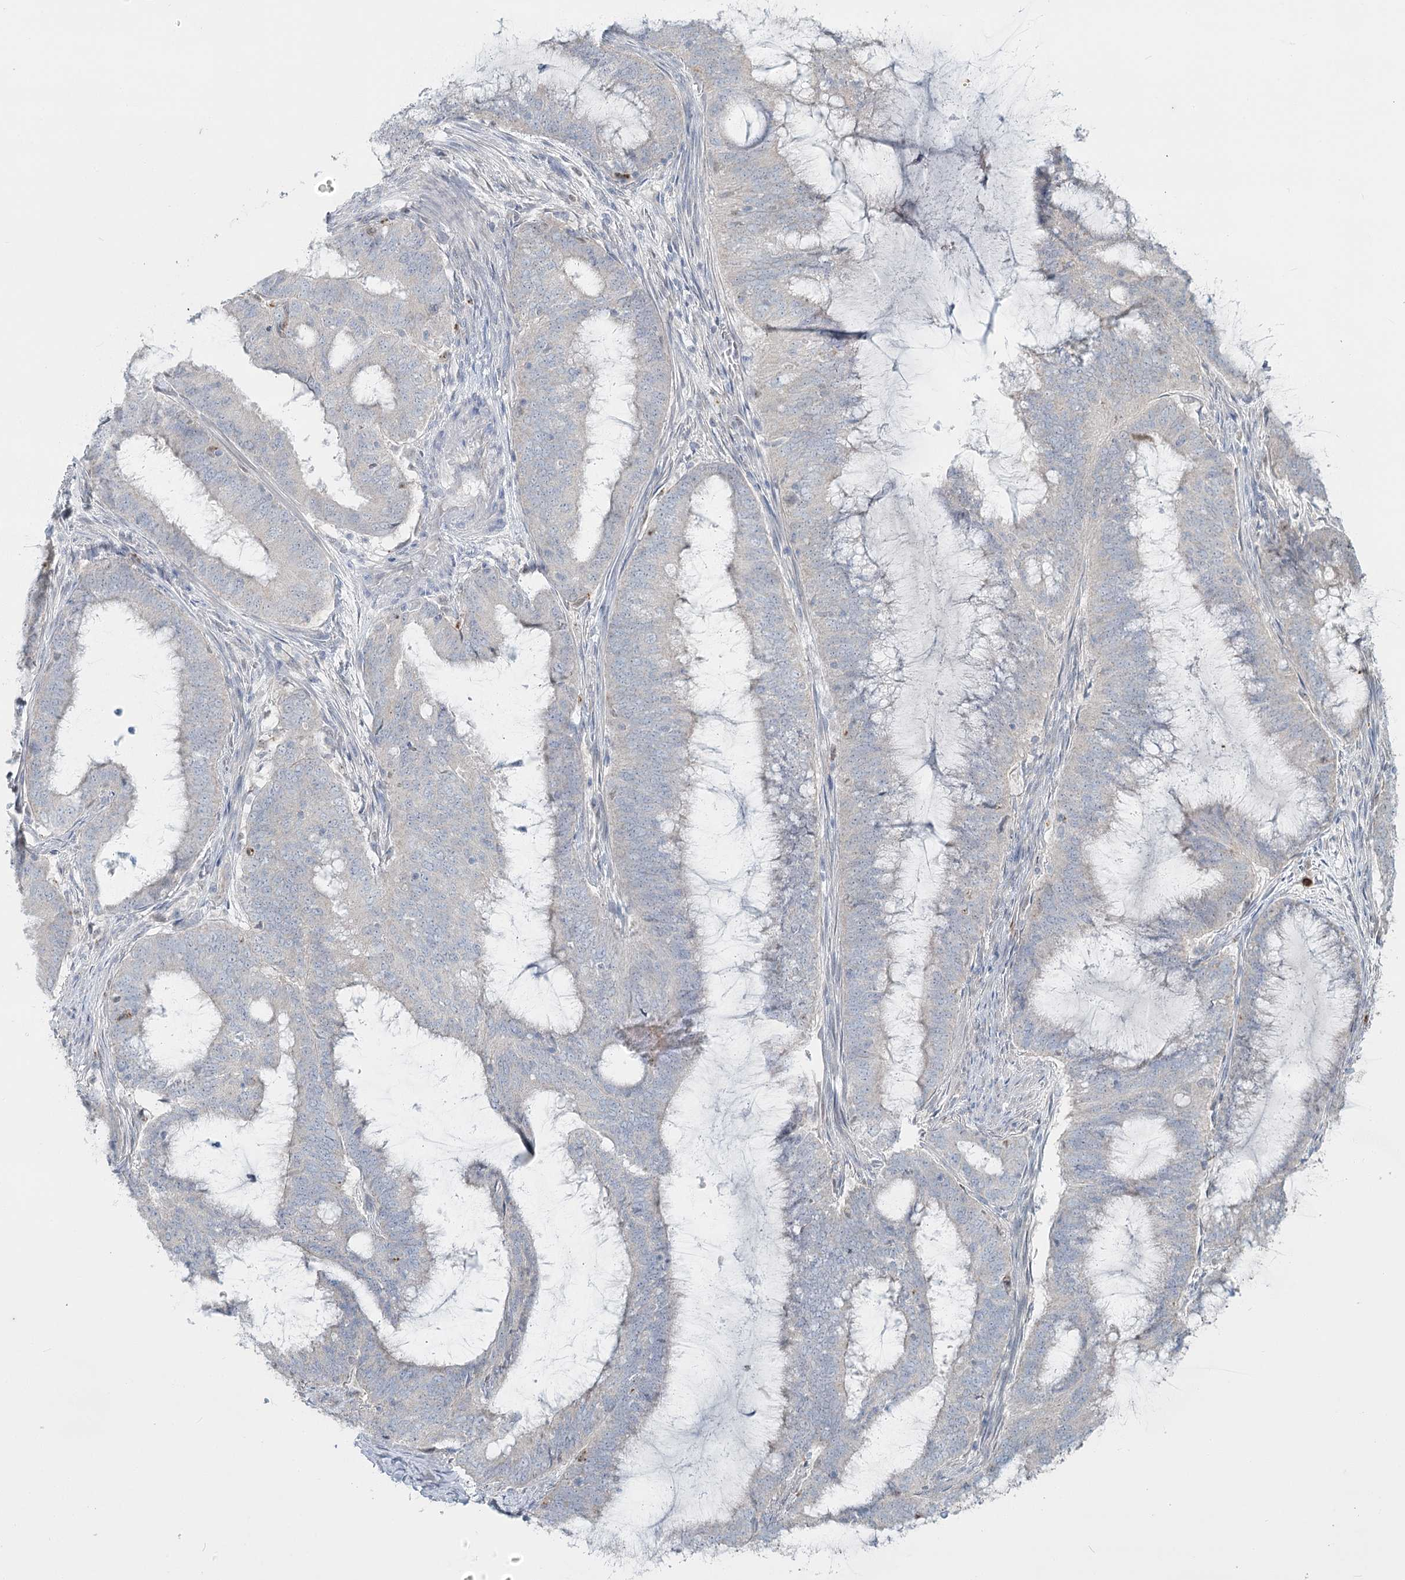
{"staining": {"intensity": "negative", "quantity": "none", "location": "none"}, "tissue": "endometrial cancer", "cell_type": "Tumor cells", "image_type": "cancer", "snomed": [{"axis": "morphology", "description": "Adenocarcinoma, NOS"}, {"axis": "topography", "description": "Endometrium"}], "caption": "Tumor cells are negative for brown protein staining in adenocarcinoma (endometrial).", "gene": "ABITRAM", "patient": {"sex": "female", "age": 51}}